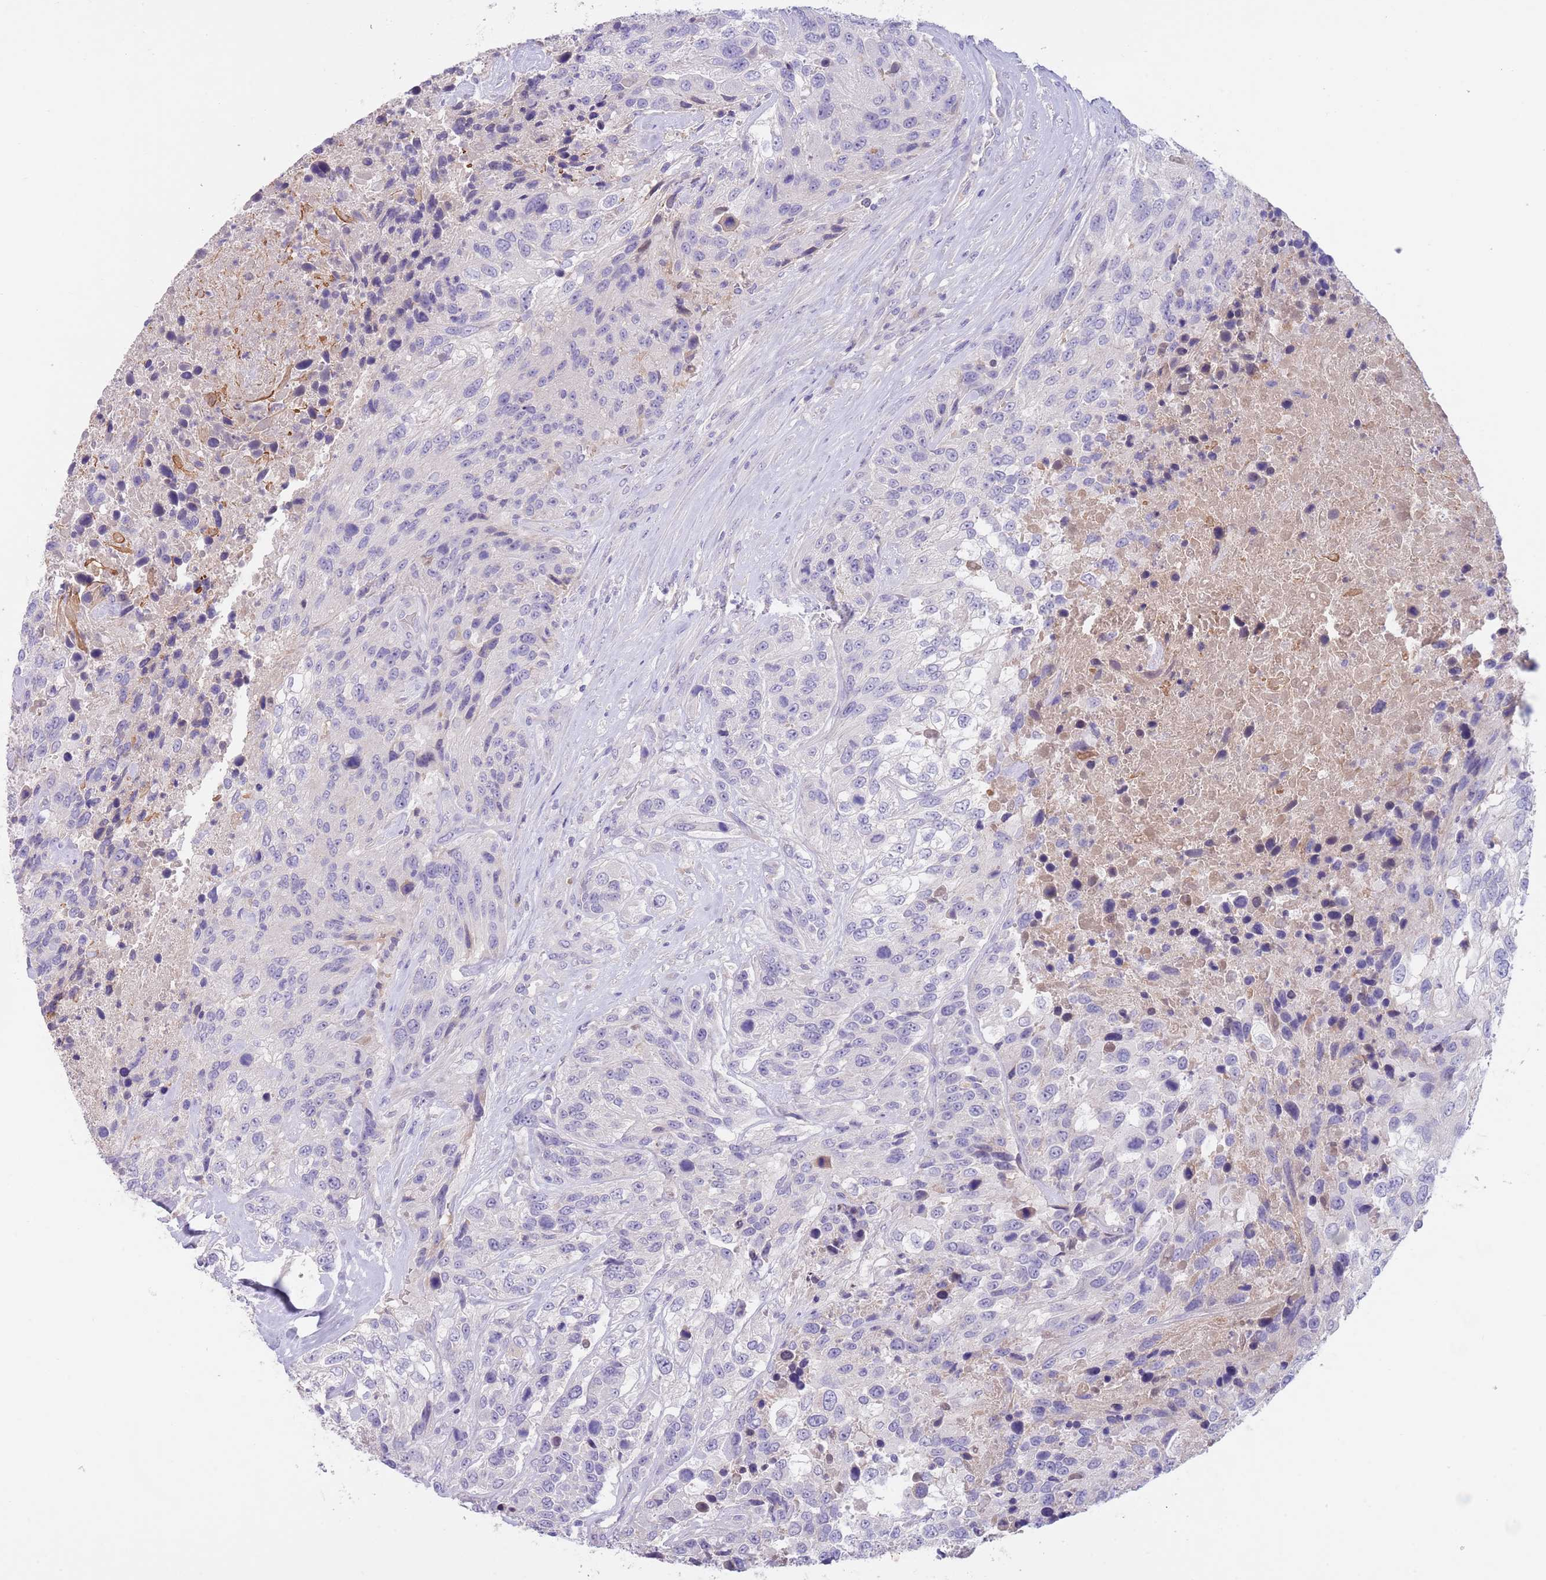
{"staining": {"intensity": "negative", "quantity": "none", "location": "none"}, "tissue": "urothelial cancer", "cell_type": "Tumor cells", "image_type": "cancer", "snomed": [{"axis": "morphology", "description": "Urothelial carcinoma, High grade"}, {"axis": "topography", "description": "Urinary bladder"}], "caption": "The image reveals no significant positivity in tumor cells of urothelial cancer.", "gene": "IGFL4", "patient": {"sex": "female", "age": 70}}